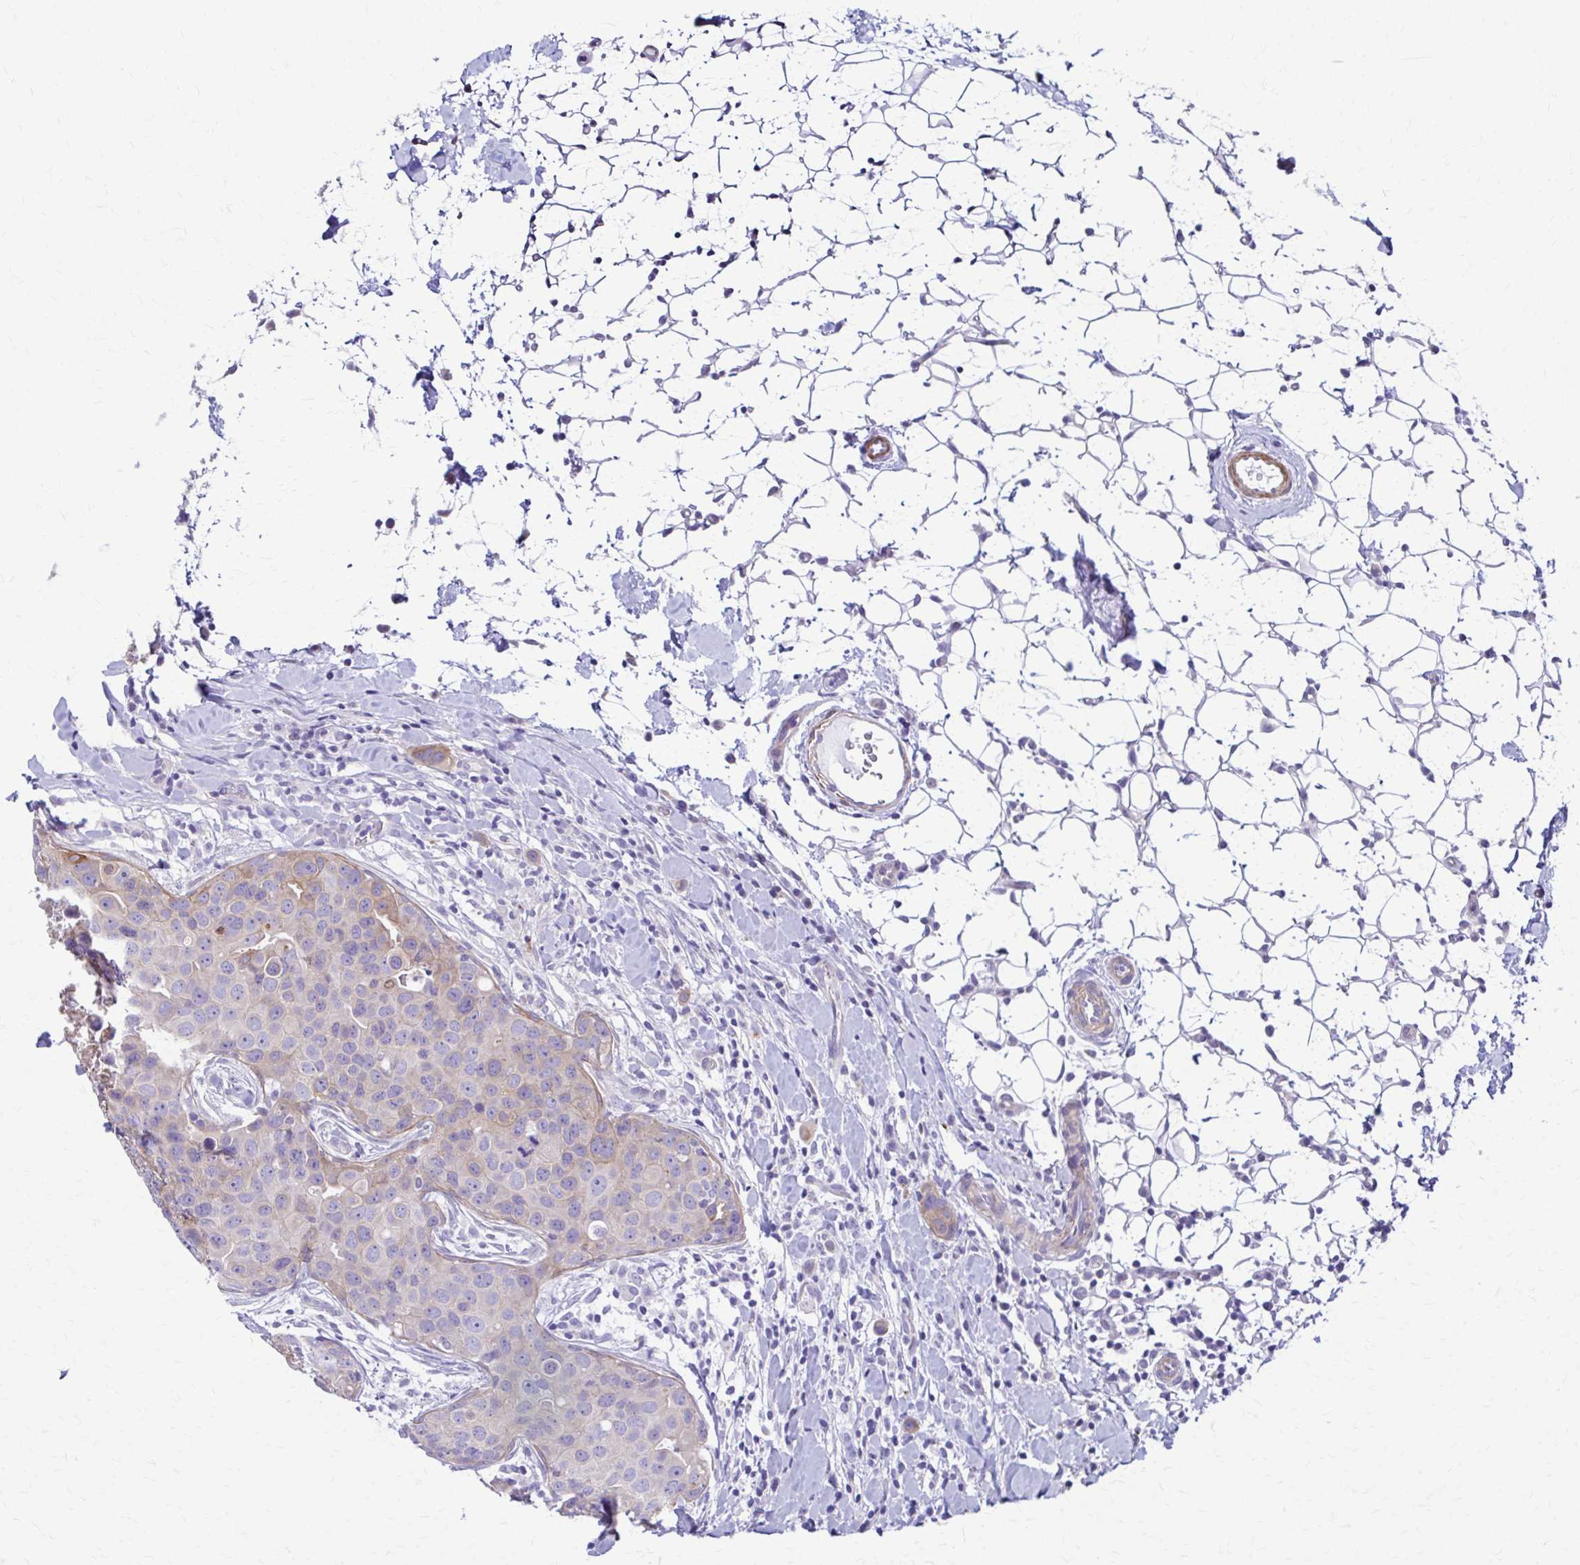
{"staining": {"intensity": "weak", "quantity": "<25%", "location": "cytoplasmic/membranous"}, "tissue": "breast cancer", "cell_type": "Tumor cells", "image_type": "cancer", "snomed": [{"axis": "morphology", "description": "Duct carcinoma"}, {"axis": "topography", "description": "Breast"}], "caption": "Tumor cells are negative for protein expression in human breast cancer.", "gene": "DSP", "patient": {"sex": "female", "age": 24}}